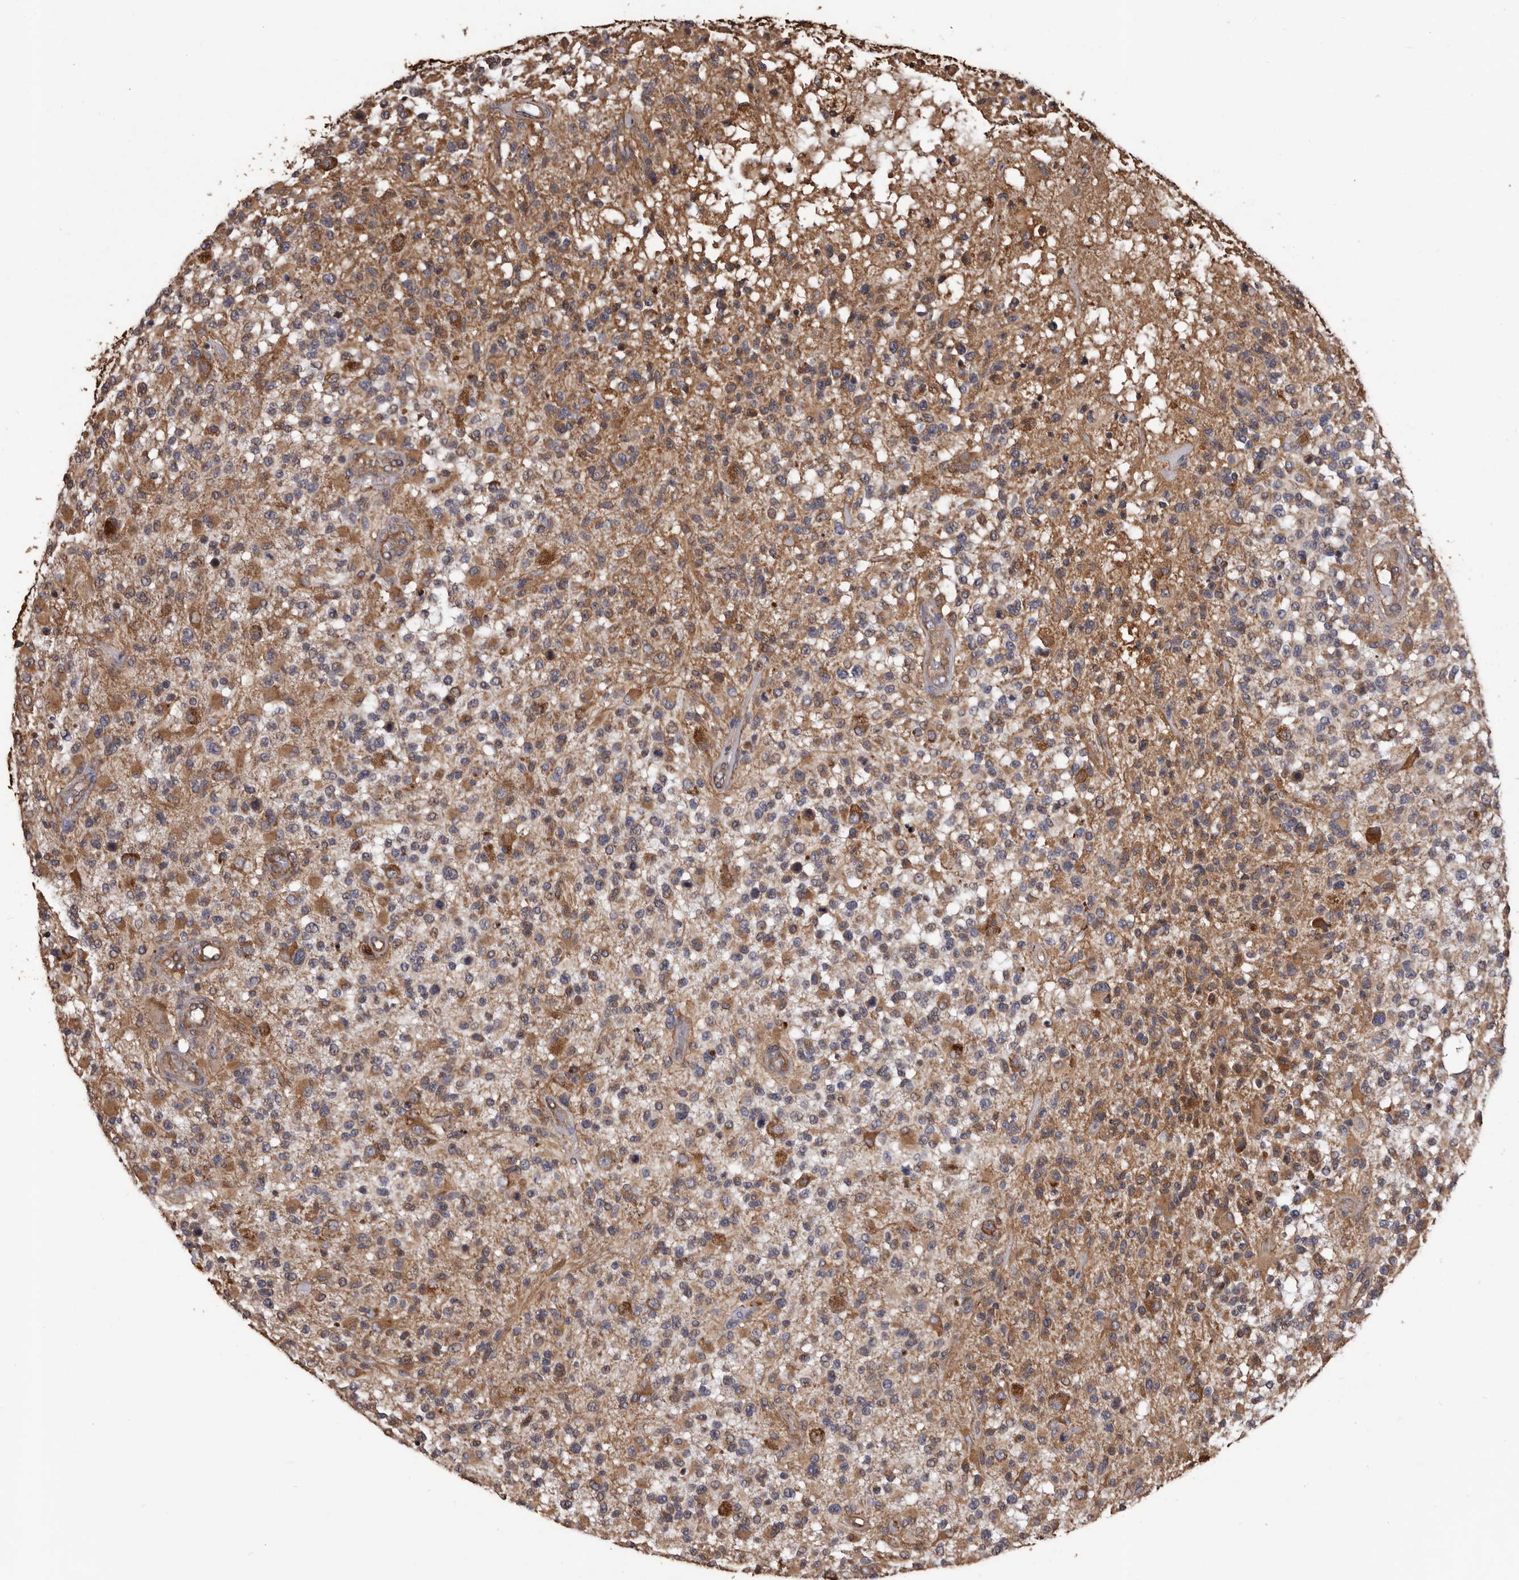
{"staining": {"intensity": "negative", "quantity": "none", "location": "none"}, "tissue": "glioma", "cell_type": "Tumor cells", "image_type": "cancer", "snomed": [{"axis": "morphology", "description": "Glioma, malignant, High grade"}, {"axis": "morphology", "description": "Glioblastoma, NOS"}, {"axis": "topography", "description": "Brain"}], "caption": "Glioma was stained to show a protein in brown. There is no significant positivity in tumor cells. (DAB immunohistochemistry (IHC) with hematoxylin counter stain).", "gene": "CEP104", "patient": {"sex": "male", "age": 60}}